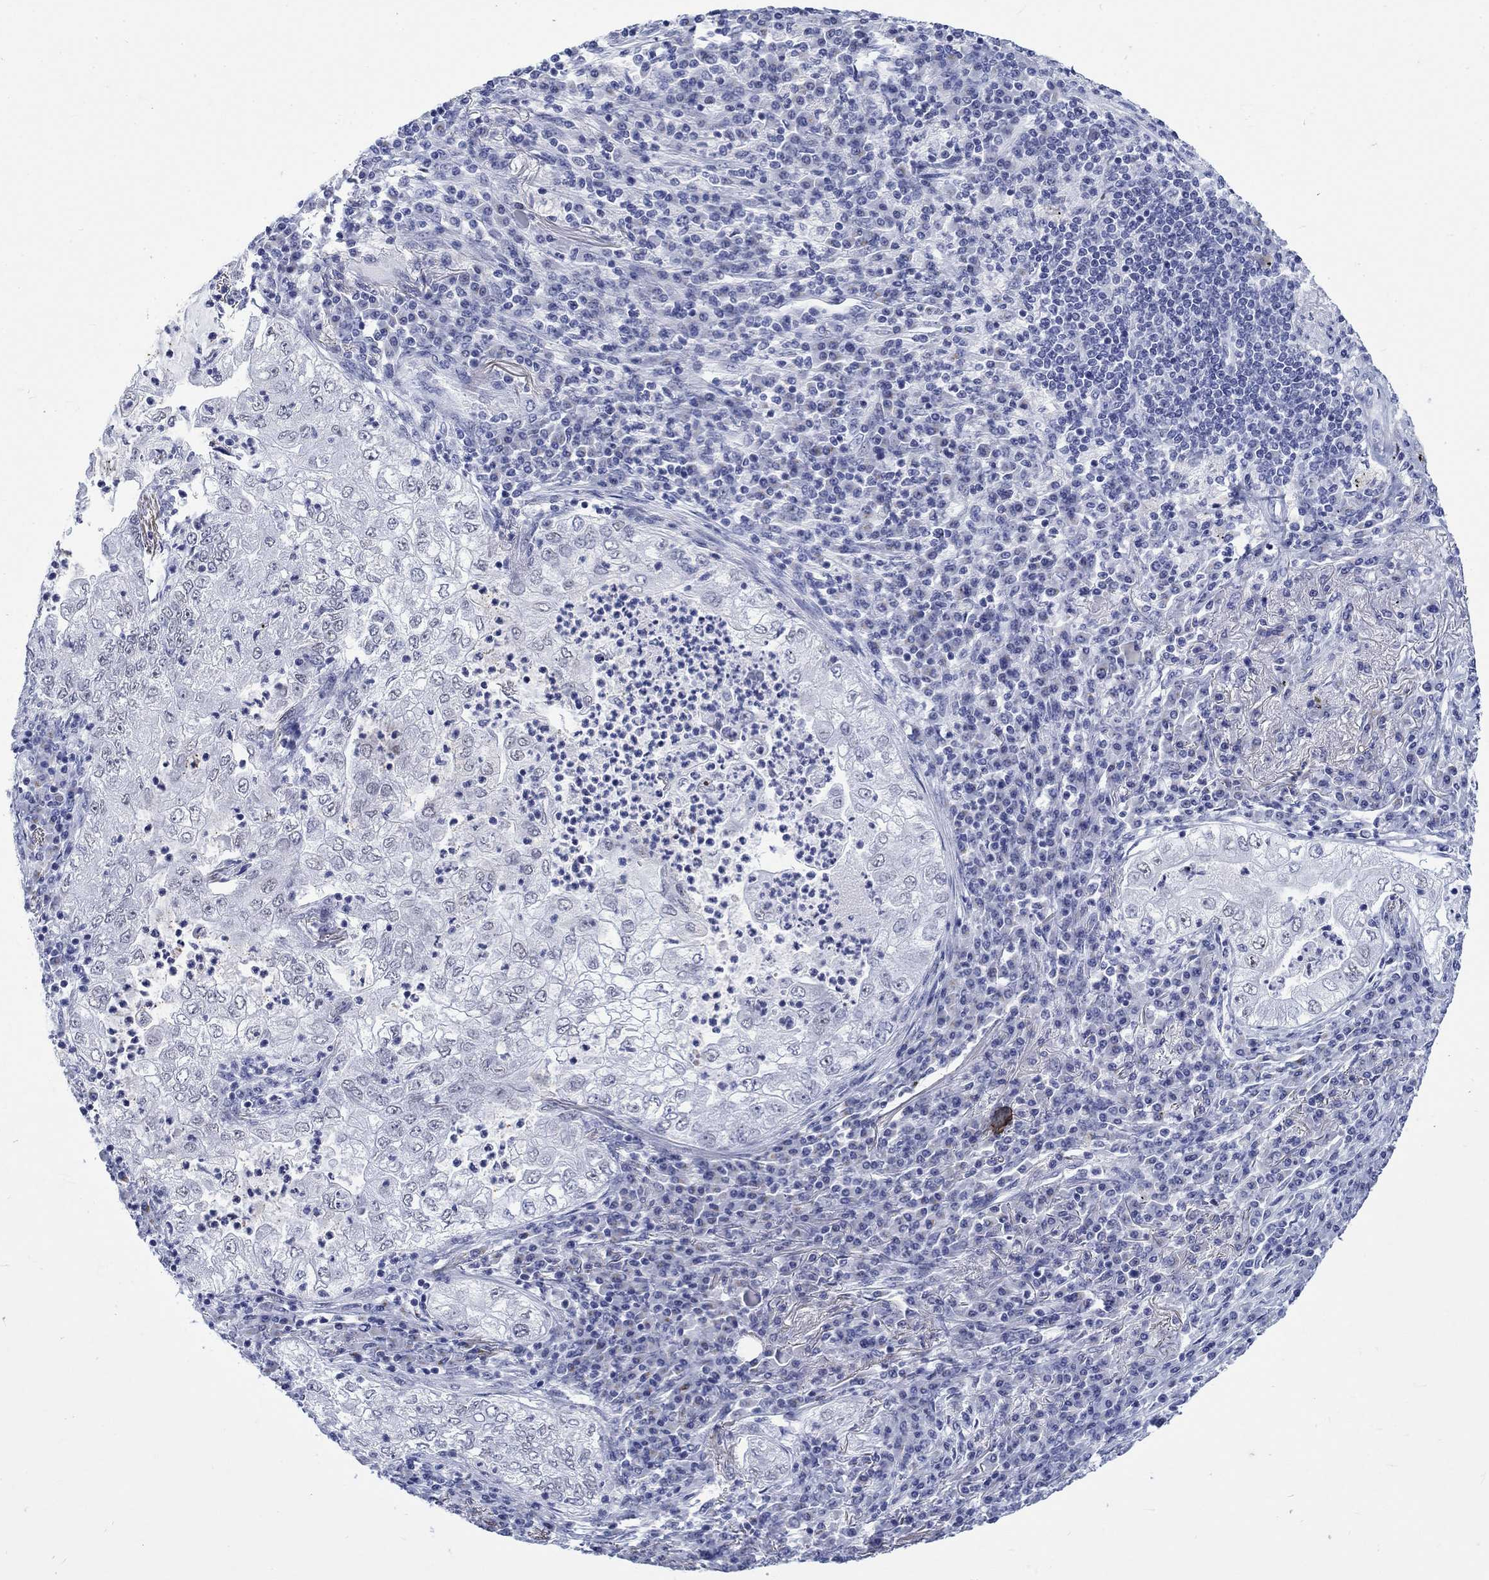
{"staining": {"intensity": "negative", "quantity": "none", "location": "none"}, "tissue": "lung cancer", "cell_type": "Tumor cells", "image_type": "cancer", "snomed": [{"axis": "morphology", "description": "Adenocarcinoma, NOS"}, {"axis": "topography", "description": "Lung"}], "caption": "An immunohistochemistry photomicrograph of lung cancer (adenocarcinoma) is shown. There is no staining in tumor cells of lung cancer (adenocarcinoma).", "gene": "KRT76", "patient": {"sex": "female", "age": 73}}